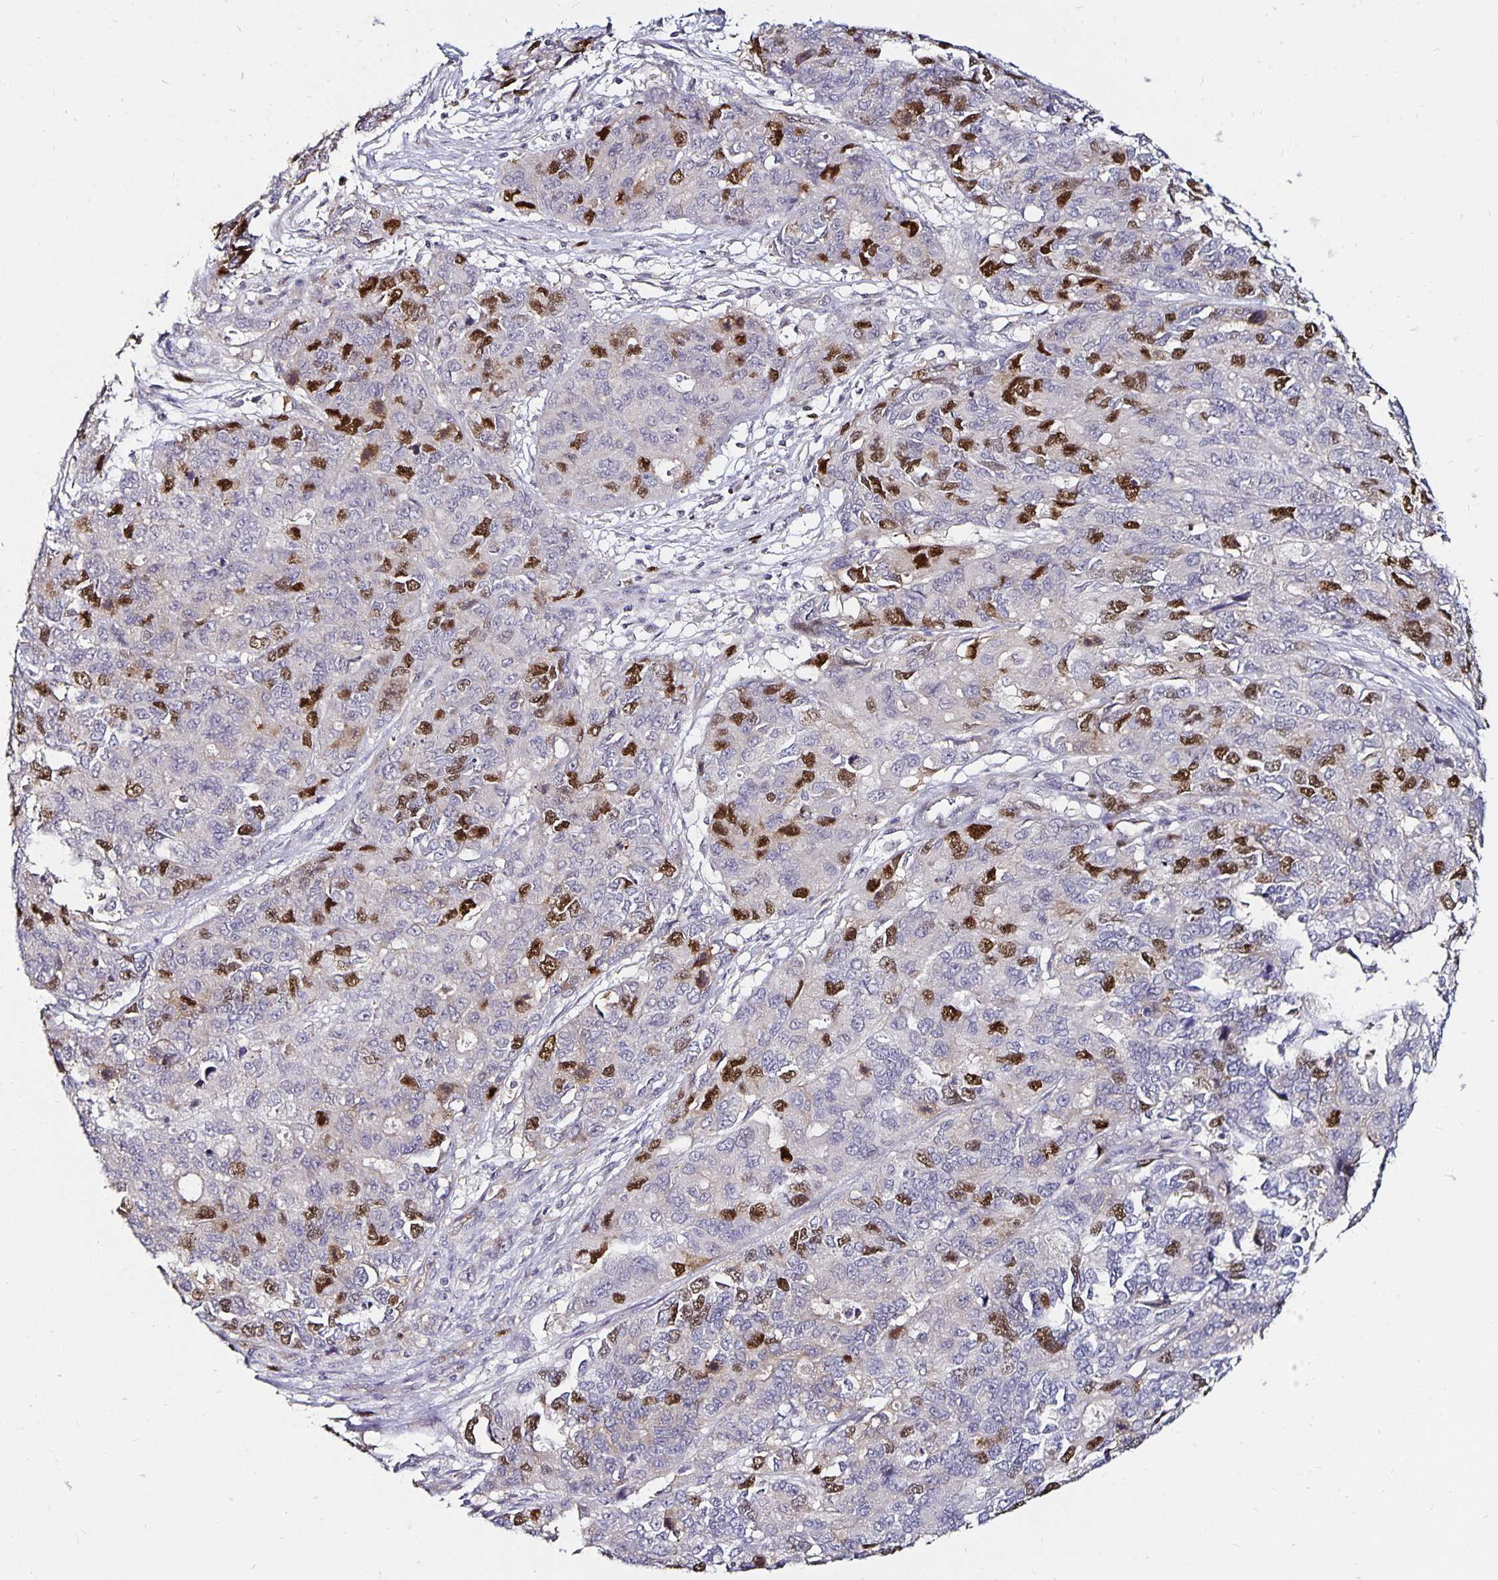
{"staining": {"intensity": "strong", "quantity": "<25%", "location": "nuclear"}, "tissue": "endometrial cancer", "cell_type": "Tumor cells", "image_type": "cancer", "snomed": [{"axis": "morphology", "description": "Adenocarcinoma, NOS"}, {"axis": "topography", "description": "Uterus"}], "caption": "This image exhibits immunohistochemistry (IHC) staining of human endometrial cancer (adenocarcinoma), with medium strong nuclear staining in about <25% of tumor cells.", "gene": "ANLN", "patient": {"sex": "female", "age": 79}}